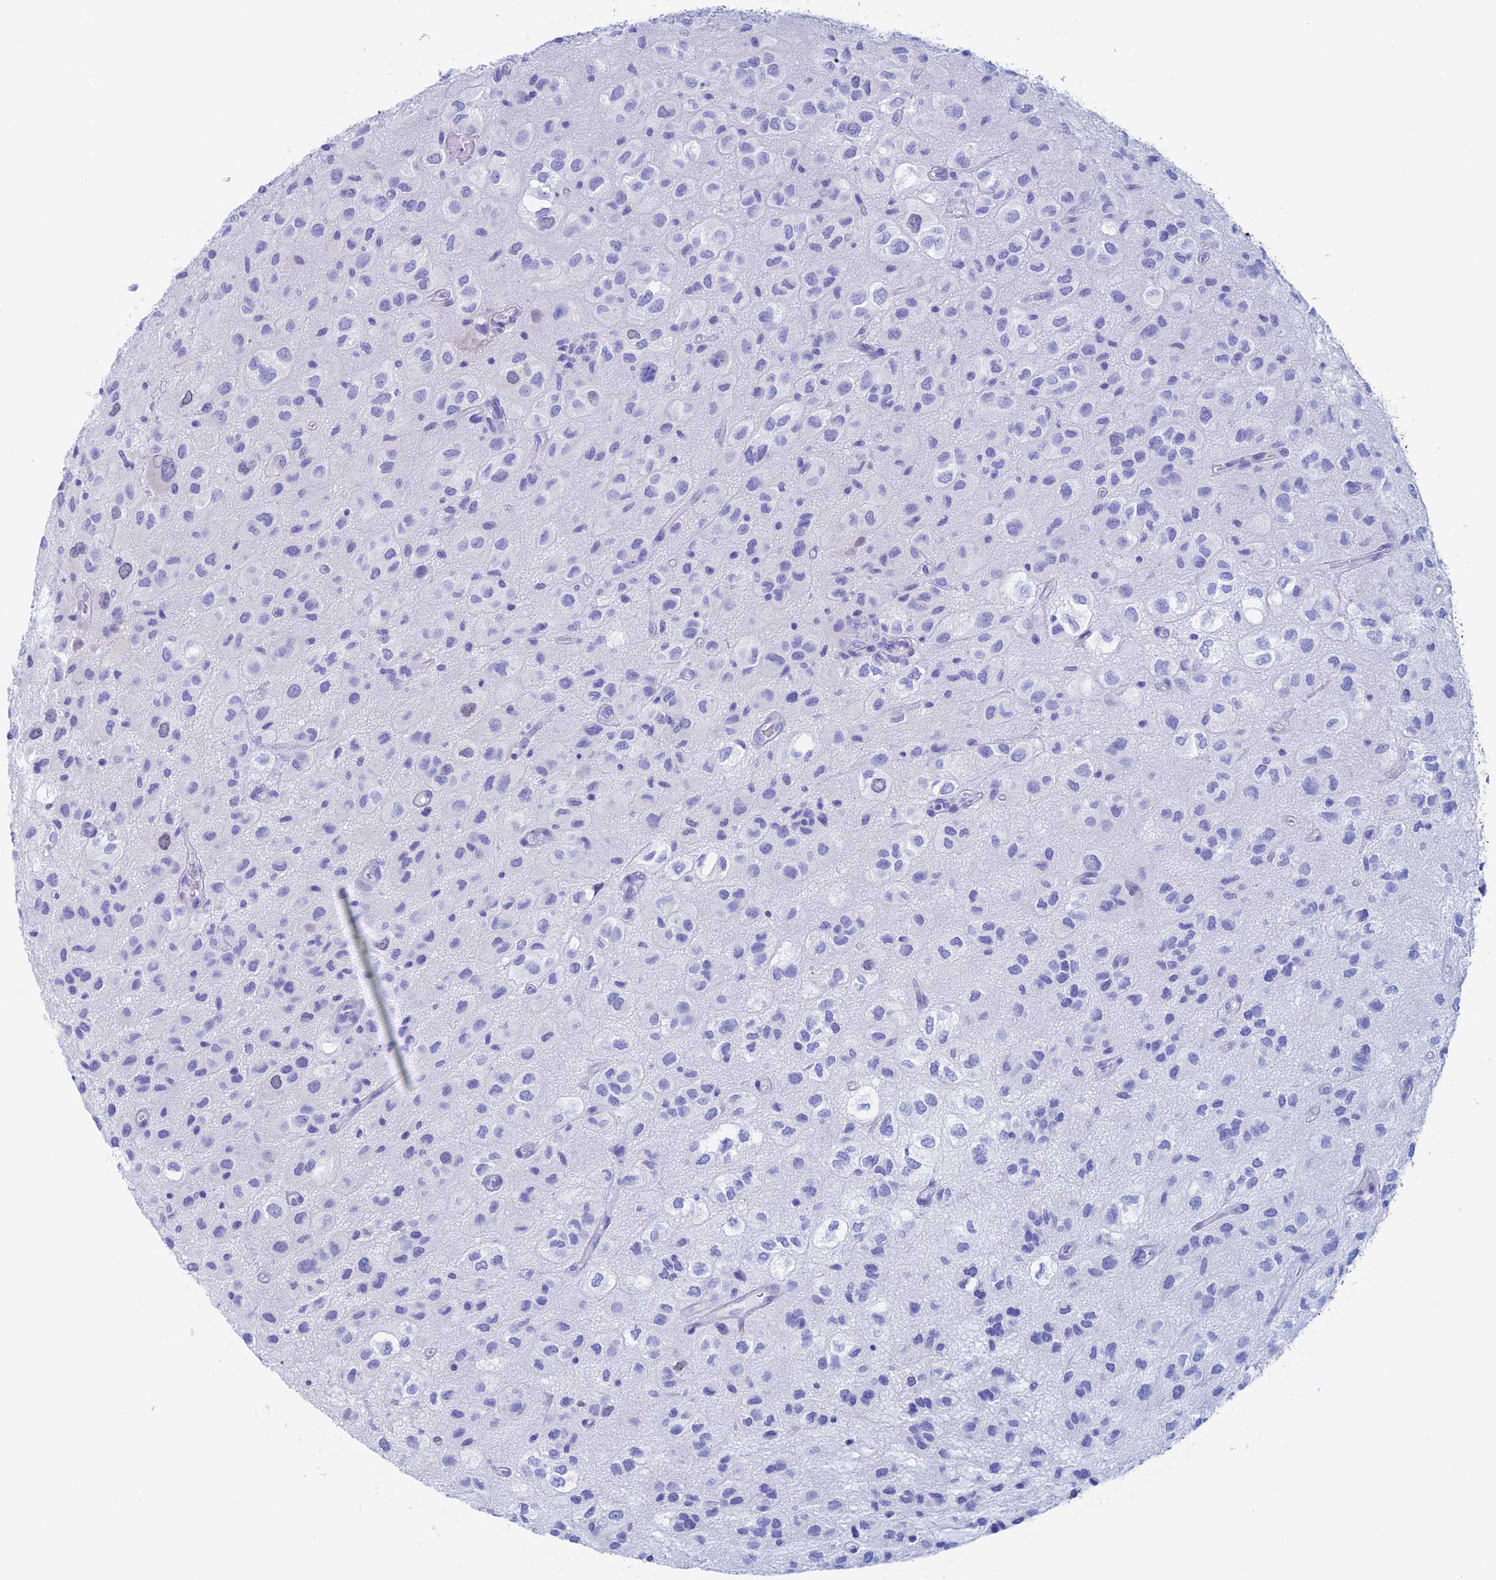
{"staining": {"intensity": "negative", "quantity": "none", "location": "none"}, "tissue": "glioma", "cell_type": "Tumor cells", "image_type": "cancer", "snomed": [{"axis": "morphology", "description": "Glioma, malignant, Low grade"}, {"axis": "topography", "description": "Brain"}], "caption": "This is an IHC photomicrograph of glioma. There is no expression in tumor cells.", "gene": "PSMC3IP", "patient": {"sex": "male", "age": 66}}